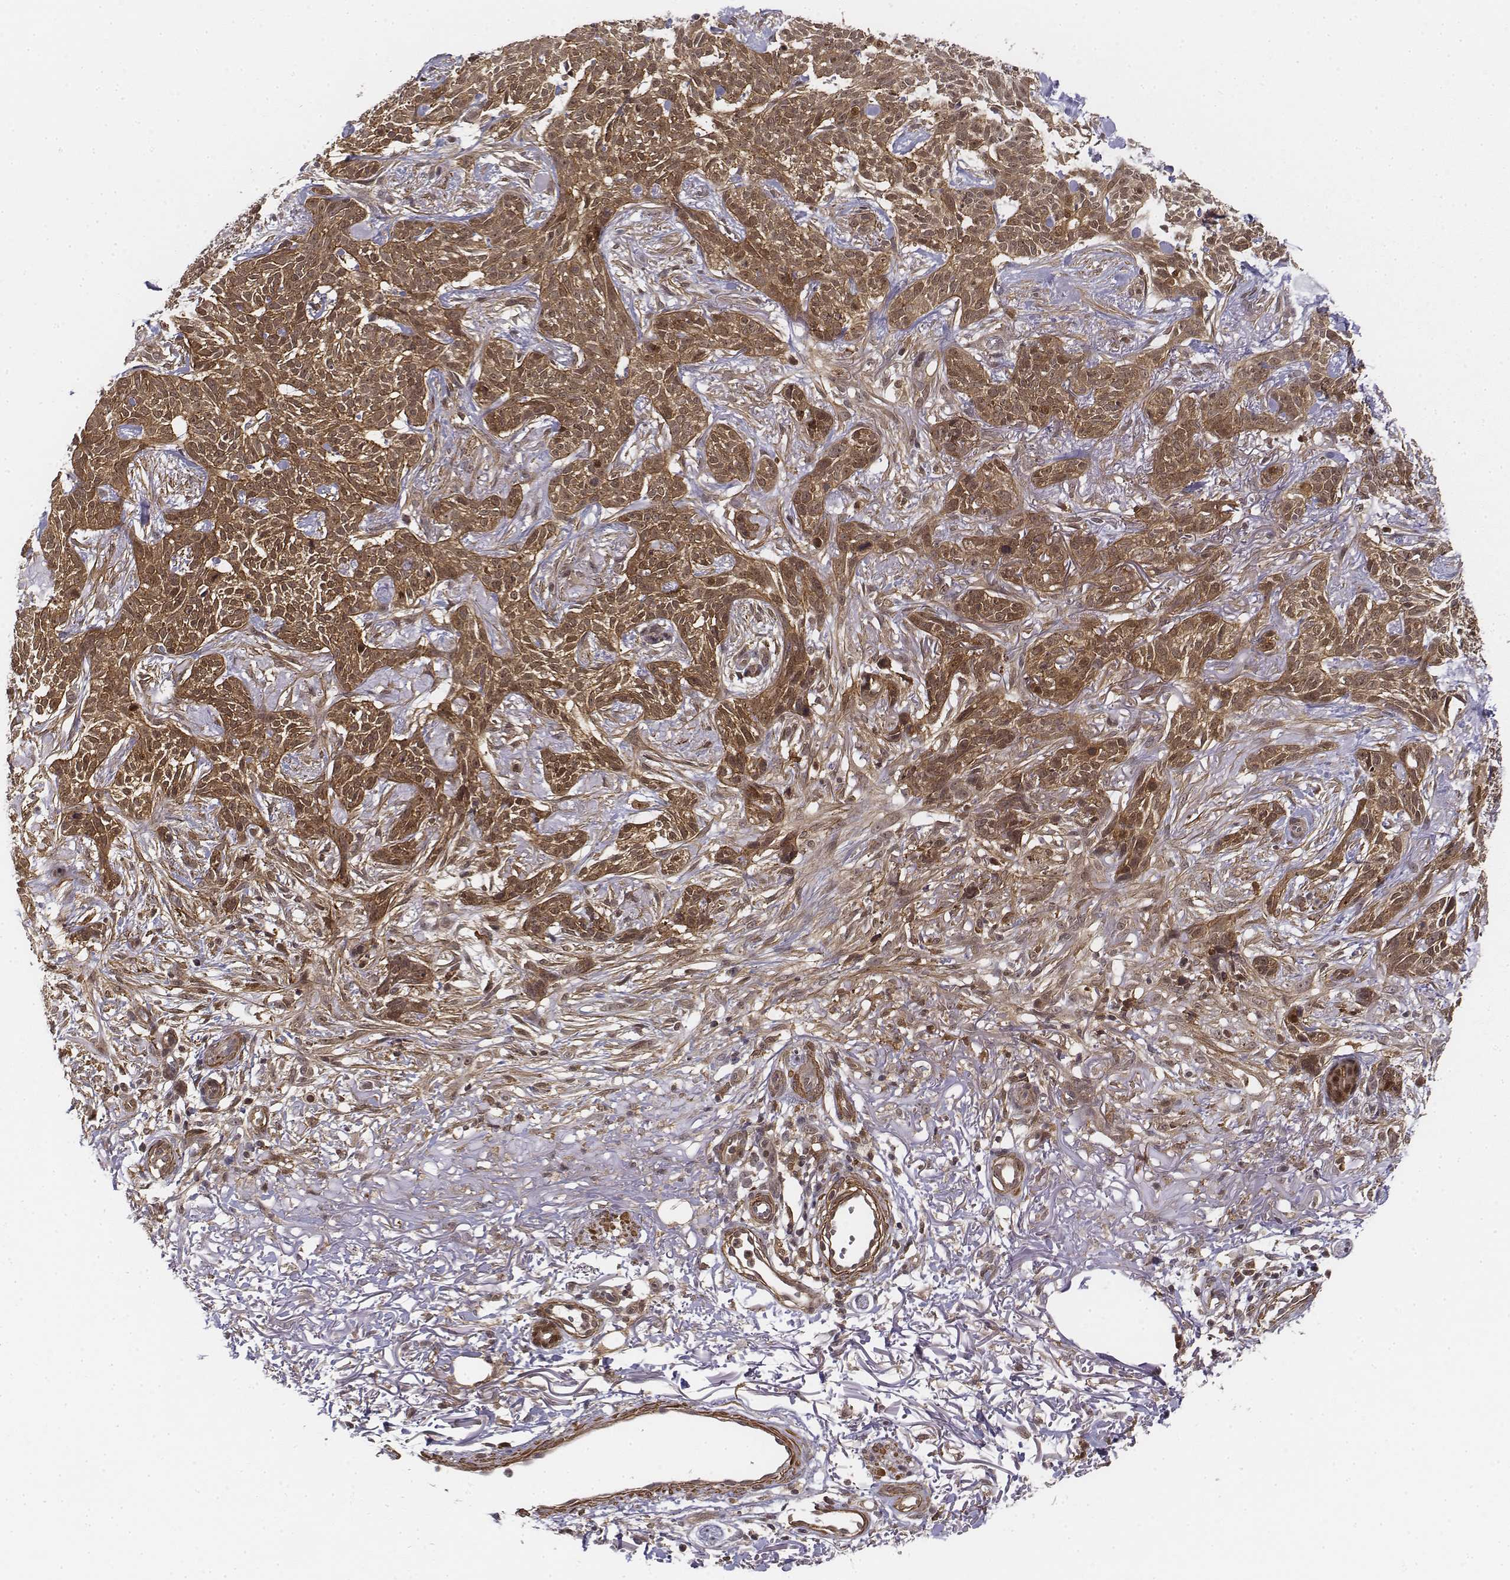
{"staining": {"intensity": "moderate", "quantity": ">75%", "location": "cytoplasmic/membranous,nuclear"}, "tissue": "skin cancer", "cell_type": "Tumor cells", "image_type": "cancer", "snomed": [{"axis": "morphology", "description": "Basal cell carcinoma"}, {"axis": "topography", "description": "Skin"}], "caption": "Immunohistochemical staining of human skin basal cell carcinoma reveals moderate cytoplasmic/membranous and nuclear protein positivity in approximately >75% of tumor cells.", "gene": "ZFYVE19", "patient": {"sex": "male", "age": 74}}